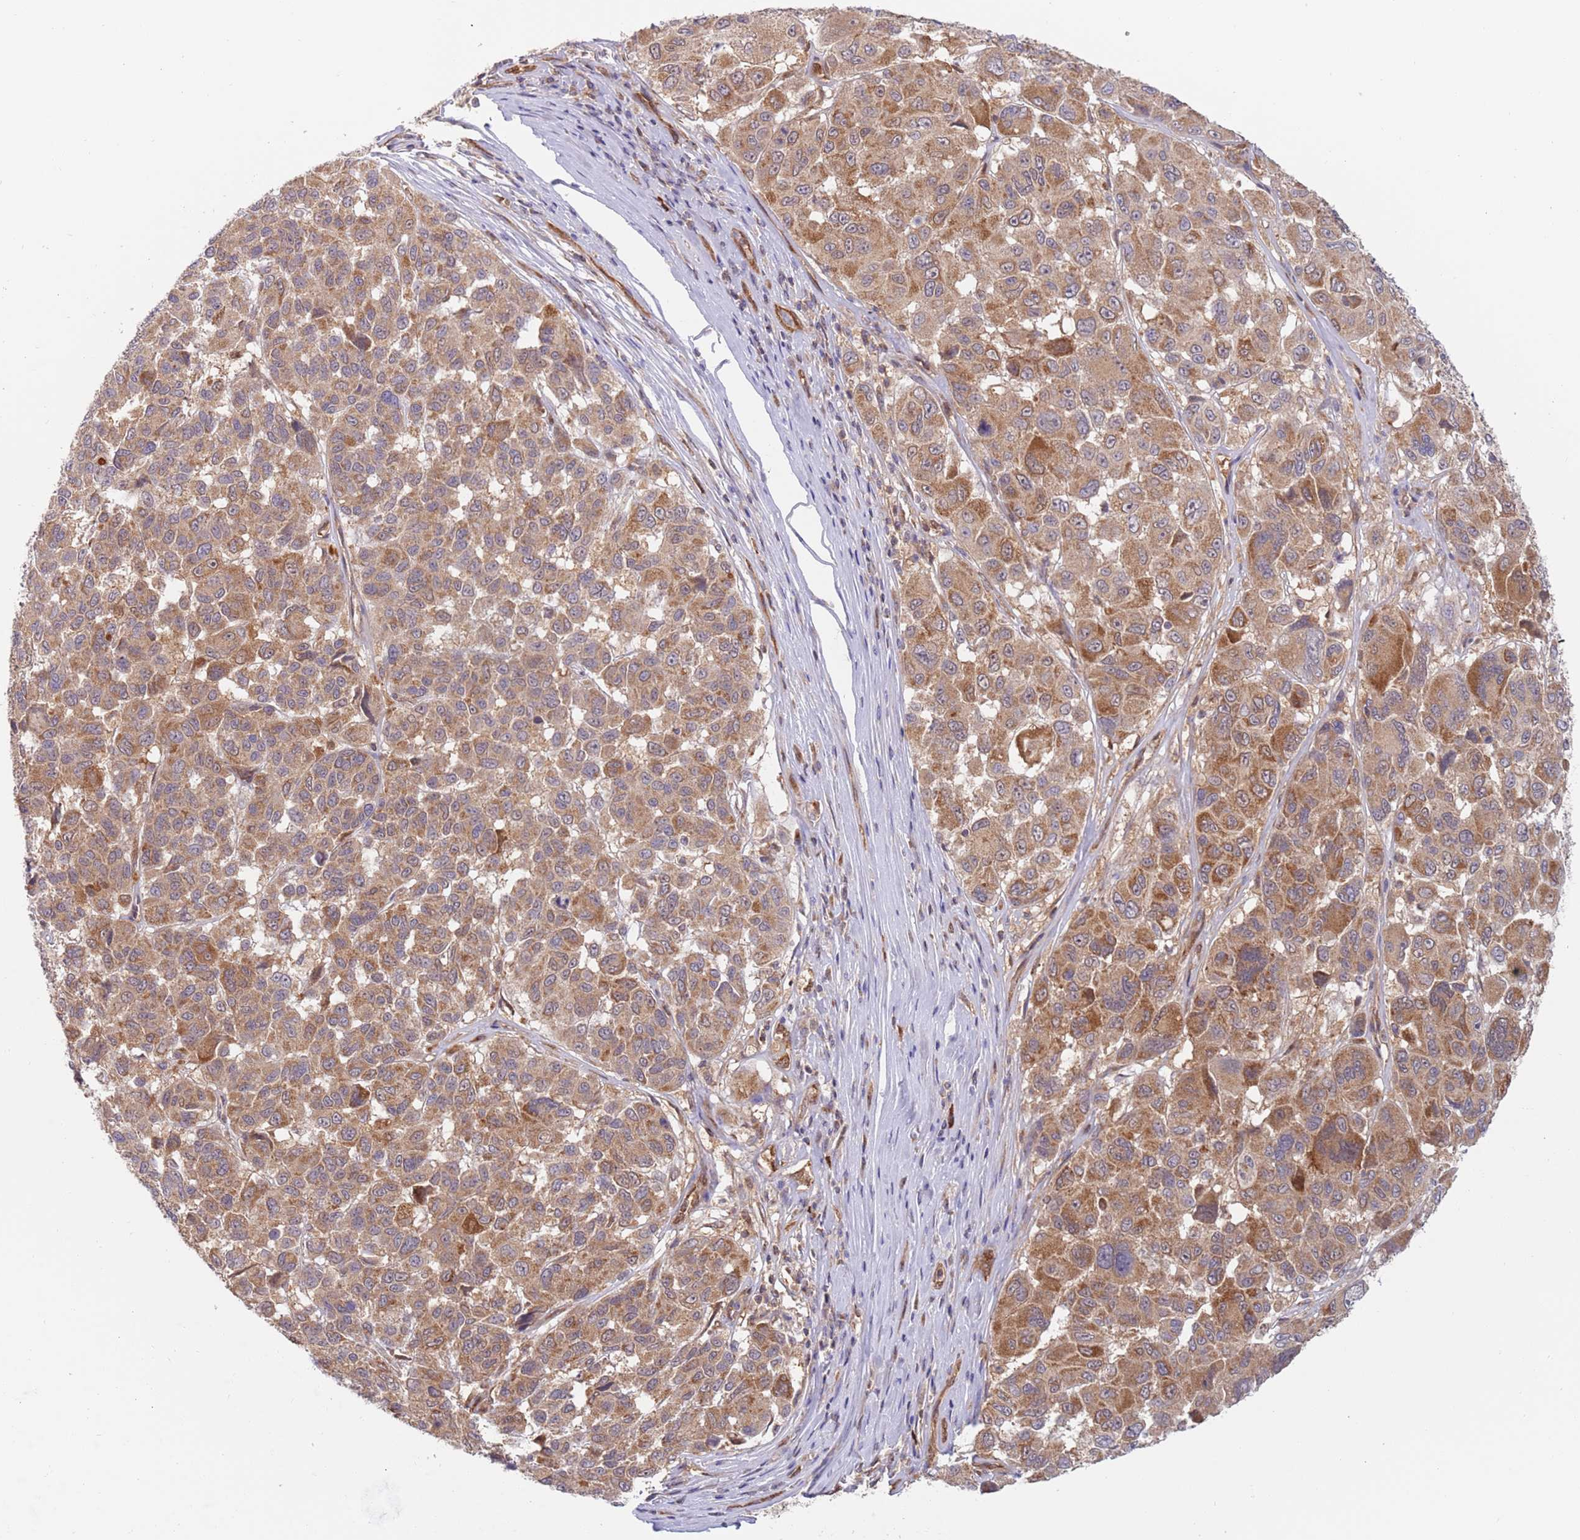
{"staining": {"intensity": "moderate", "quantity": ">75%", "location": "cytoplasmic/membranous"}, "tissue": "melanoma", "cell_type": "Tumor cells", "image_type": "cancer", "snomed": [{"axis": "morphology", "description": "Malignant melanoma, NOS"}, {"axis": "topography", "description": "Skin"}], "caption": "Immunohistochemical staining of malignant melanoma shows medium levels of moderate cytoplasmic/membranous expression in approximately >75% of tumor cells. (IHC, brightfield microscopy, high magnification).", "gene": "GUK1", "patient": {"sex": "female", "age": 66}}